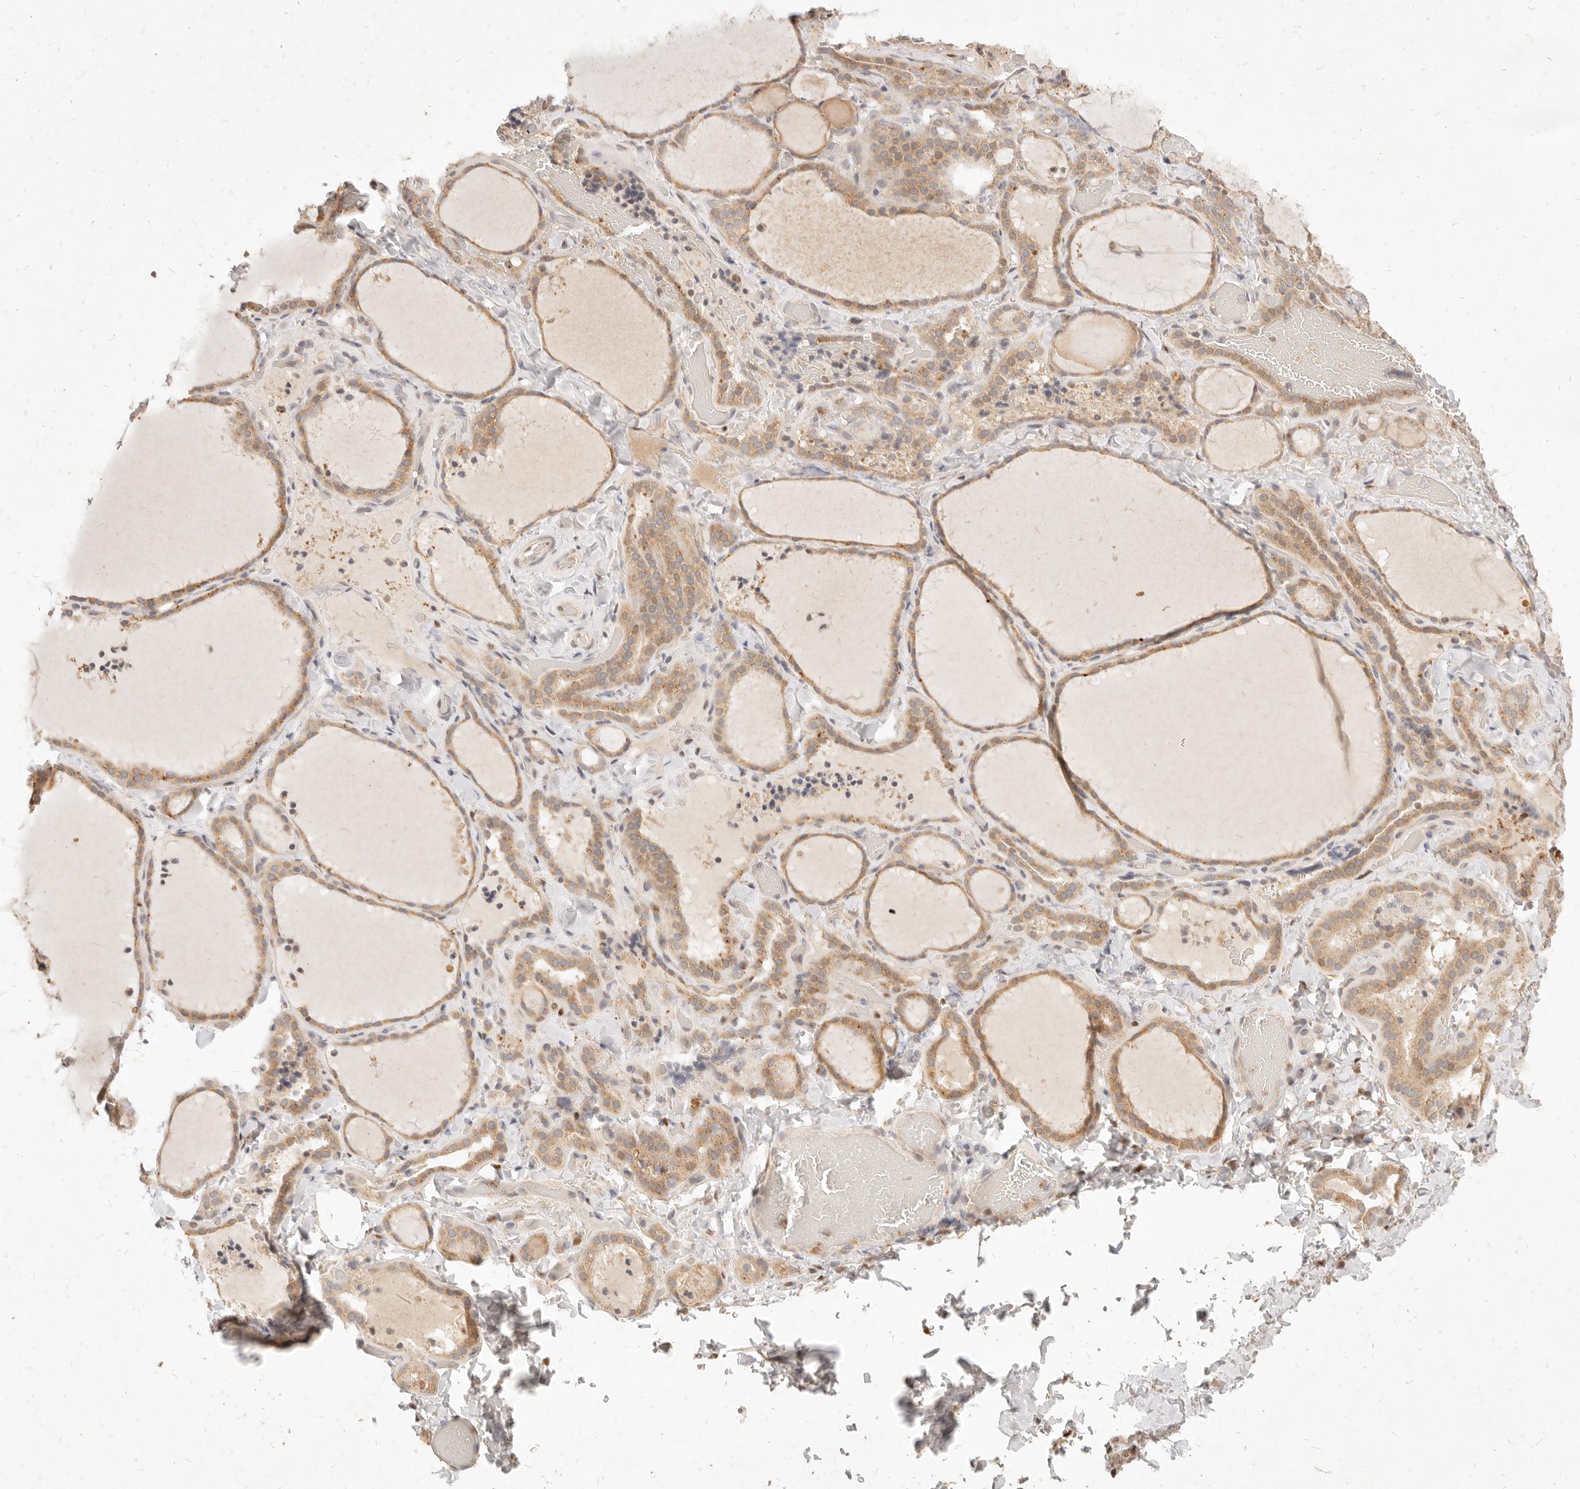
{"staining": {"intensity": "moderate", "quantity": ">75%", "location": "cytoplasmic/membranous"}, "tissue": "thyroid gland", "cell_type": "Glandular cells", "image_type": "normal", "snomed": [{"axis": "morphology", "description": "Normal tissue, NOS"}, {"axis": "topography", "description": "Thyroid gland"}], "caption": "Brown immunohistochemical staining in benign human thyroid gland displays moderate cytoplasmic/membranous expression in approximately >75% of glandular cells. Nuclei are stained in blue.", "gene": "ASCL3", "patient": {"sex": "female", "age": 22}}